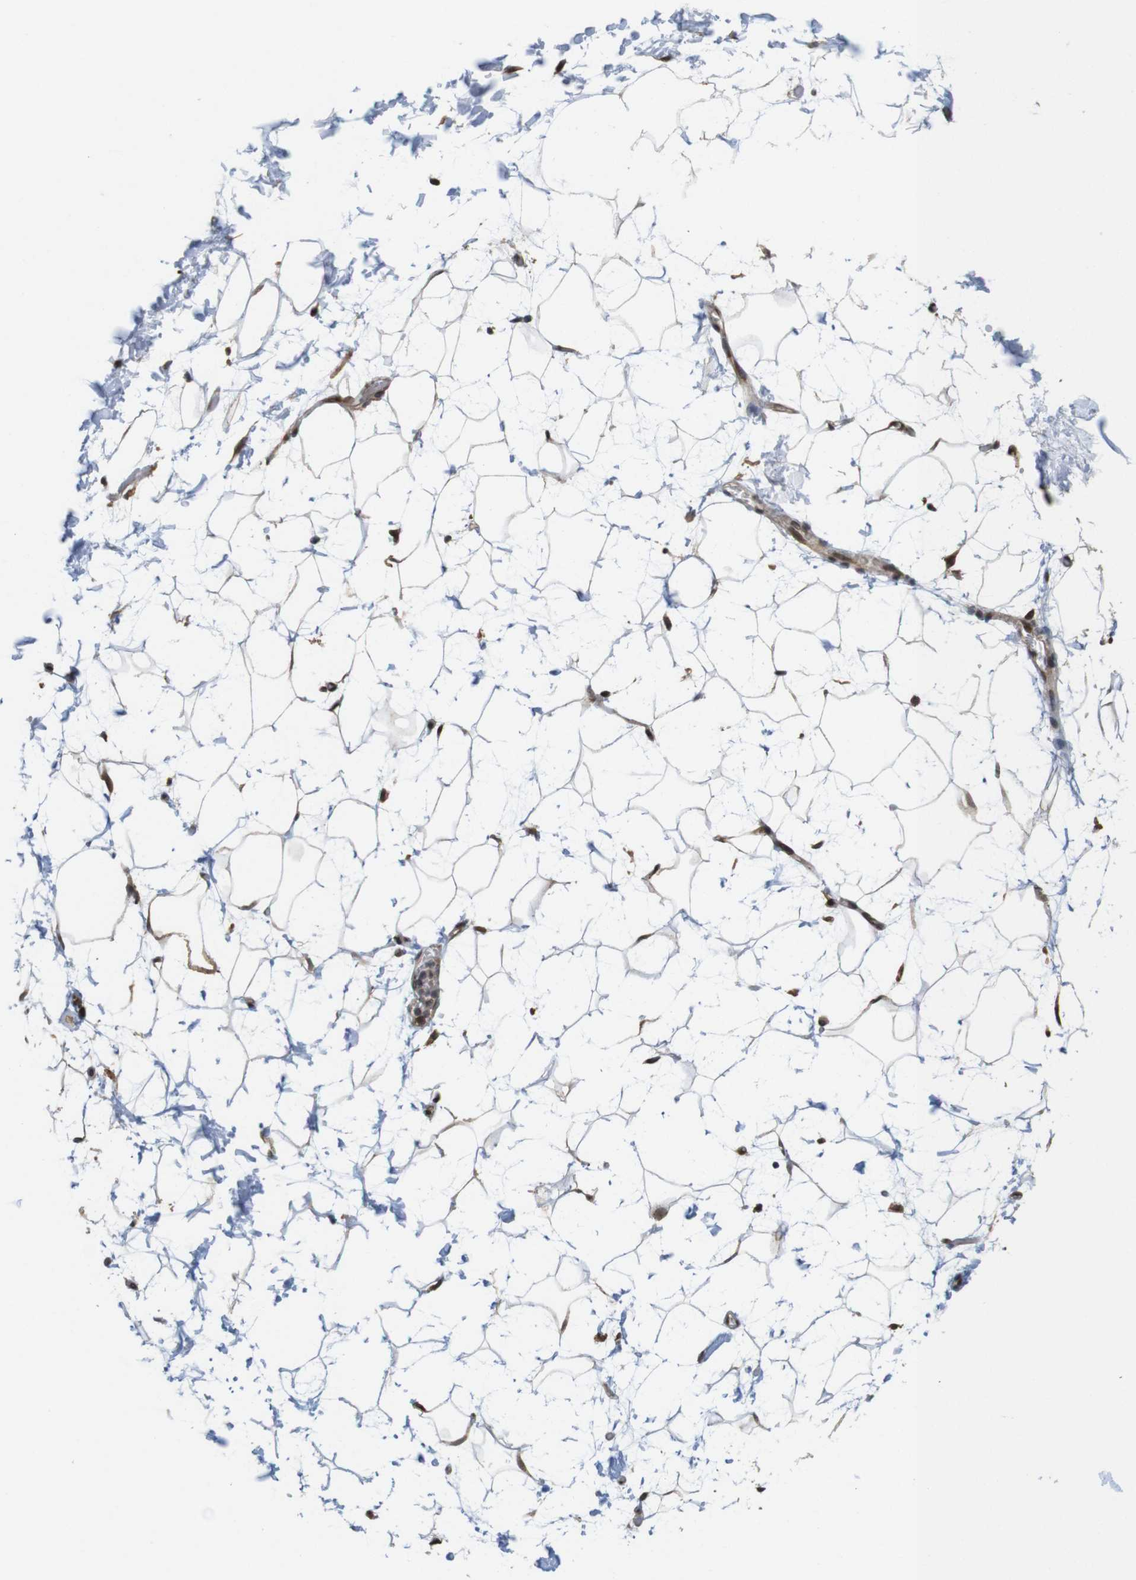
{"staining": {"intensity": "moderate", "quantity": ">75%", "location": "cytoplasmic/membranous"}, "tissue": "adipose tissue", "cell_type": "Adipocytes", "image_type": "normal", "snomed": [{"axis": "morphology", "description": "Normal tissue, NOS"}, {"axis": "topography", "description": "Soft tissue"}], "caption": "Immunohistochemical staining of benign human adipose tissue exhibits medium levels of moderate cytoplasmic/membranous staining in approximately >75% of adipocytes. The protein is shown in brown color, while the nuclei are stained blue.", "gene": "EFCAB14", "patient": {"sex": "male", "age": 72}}